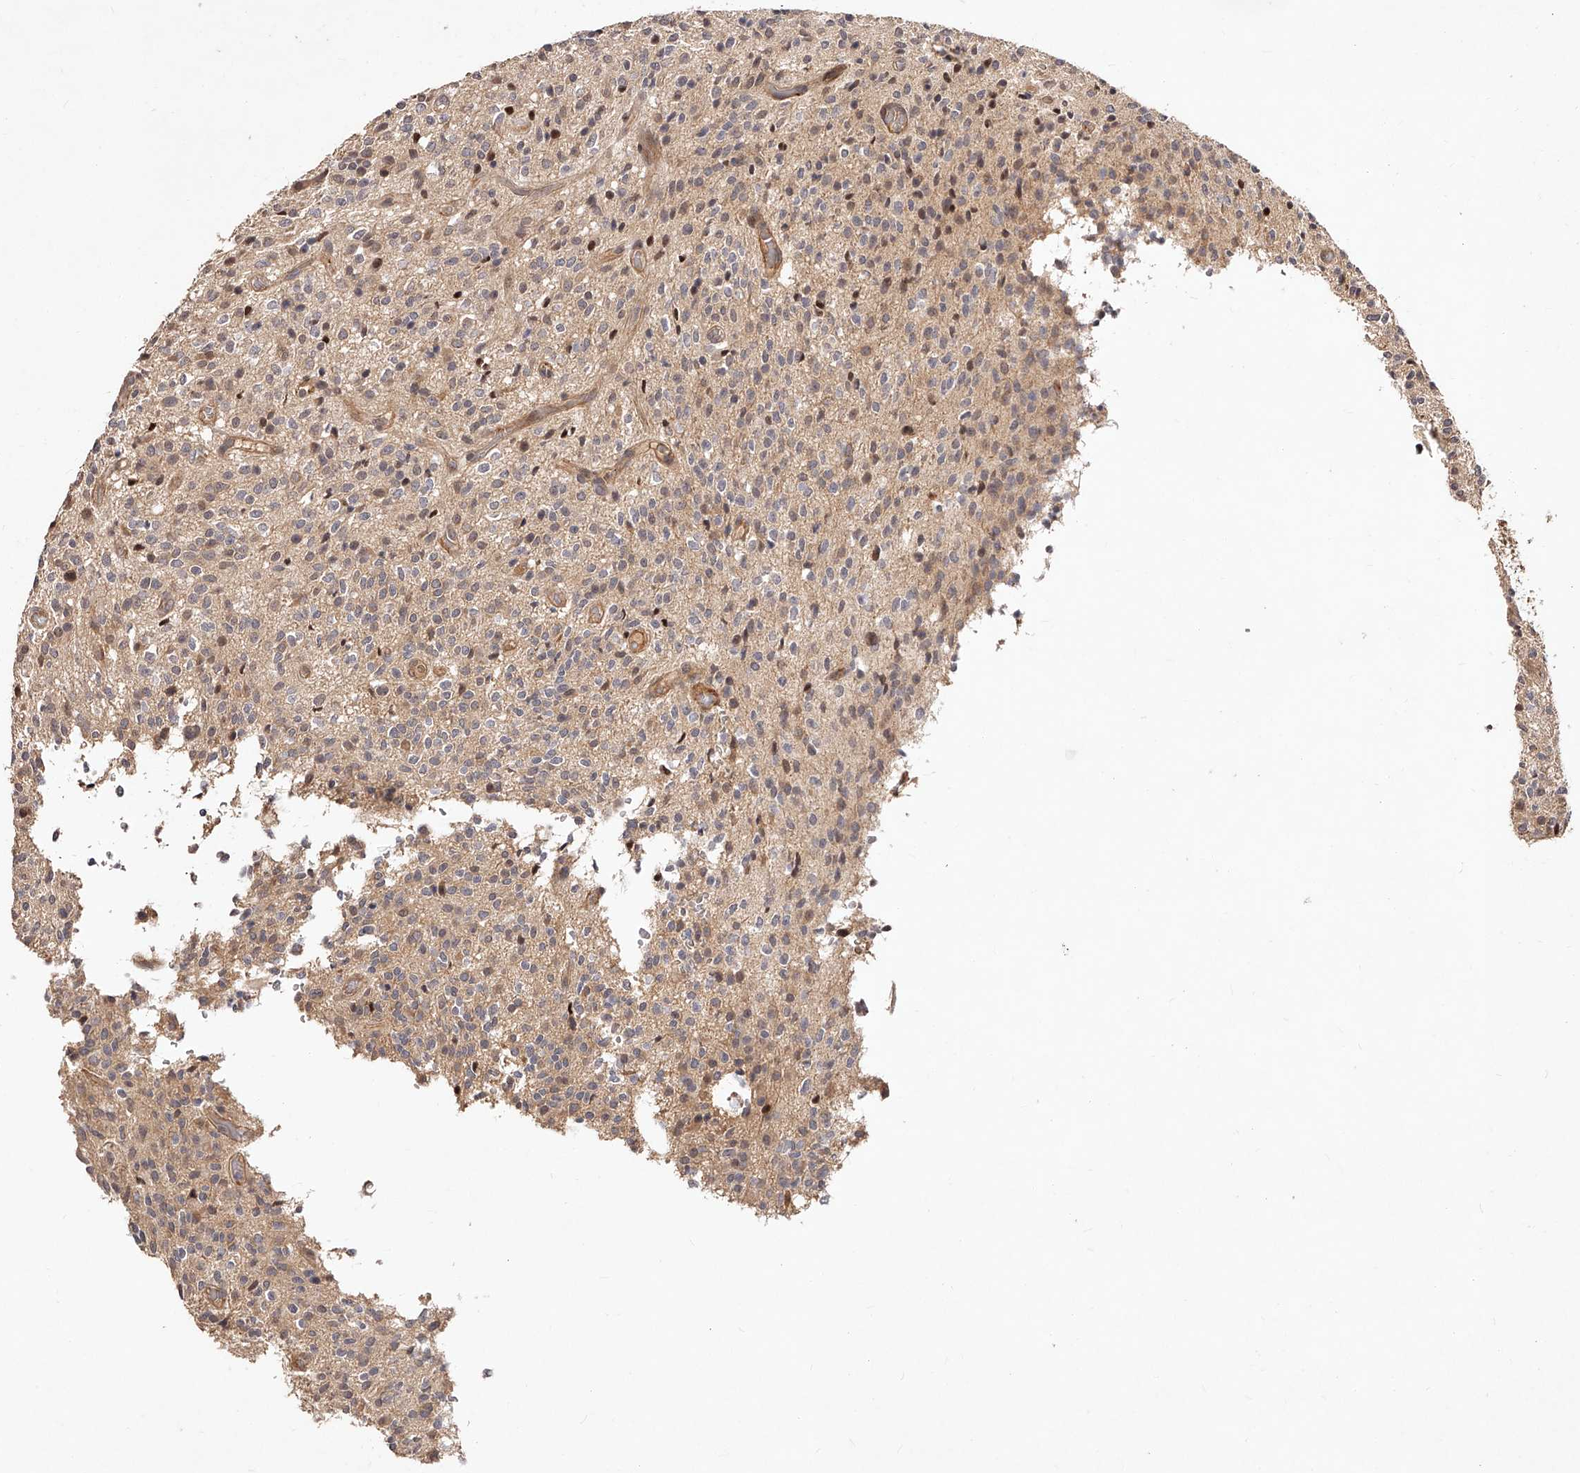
{"staining": {"intensity": "weak", "quantity": "<25%", "location": "cytoplasmic/membranous"}, "tissue": "glioma", "cell_type": "Tumor cells", "image_type": "cancer", "snomed": [{"axis": "morphology", "description": "Glioma, malignant, High grade"}, {"axis": "topography", "description": "Brain"}], "caption": "There is no significant positivity in tumor cells of malignant glioma (high-grade).", "gene": "CUL7", "patient": {"sex": "male", "age": 34}}